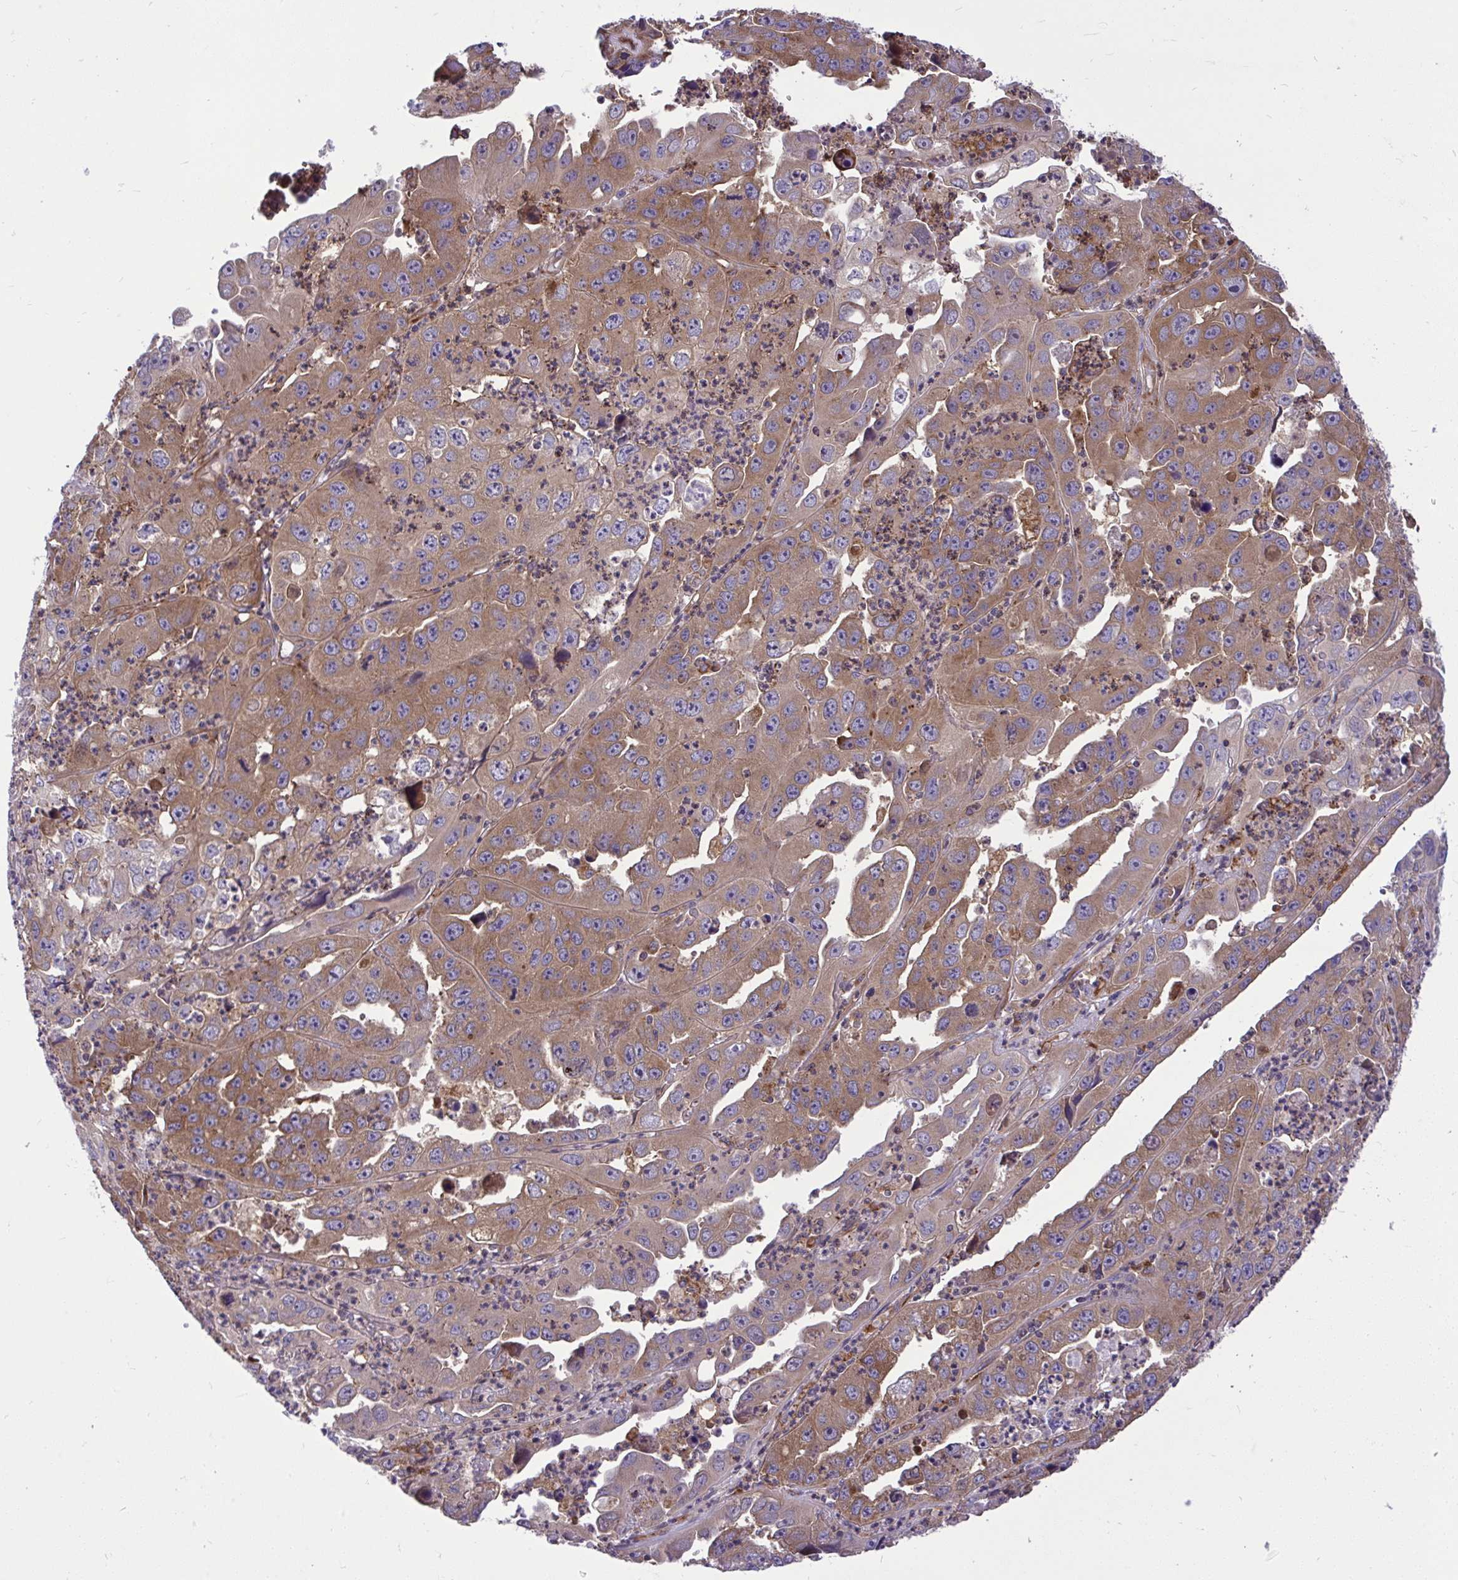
{"staining": {"intensity": "weak", "quantity": ">75%", "location": "cytoplasmic/membranous"}, "tissue": "endometrial cancer", "cell_type": "Tumor cells", "image_type": "cancer", "snomed": [{"axis": "morphology", "description": "Adenocarcinoma, NOS"}, {"axis": "topography", "description": "Uterus"}], "caption": "IHC micrograph of human adenocarcinoma (endometrial) stained for a protein (brown), which demonstrates low levels of weak cytoplasmic/membranous staining in about >75% of tumor cells.", "gene": "PAIP2", "patient": {"sex": "female", "age": 62}}